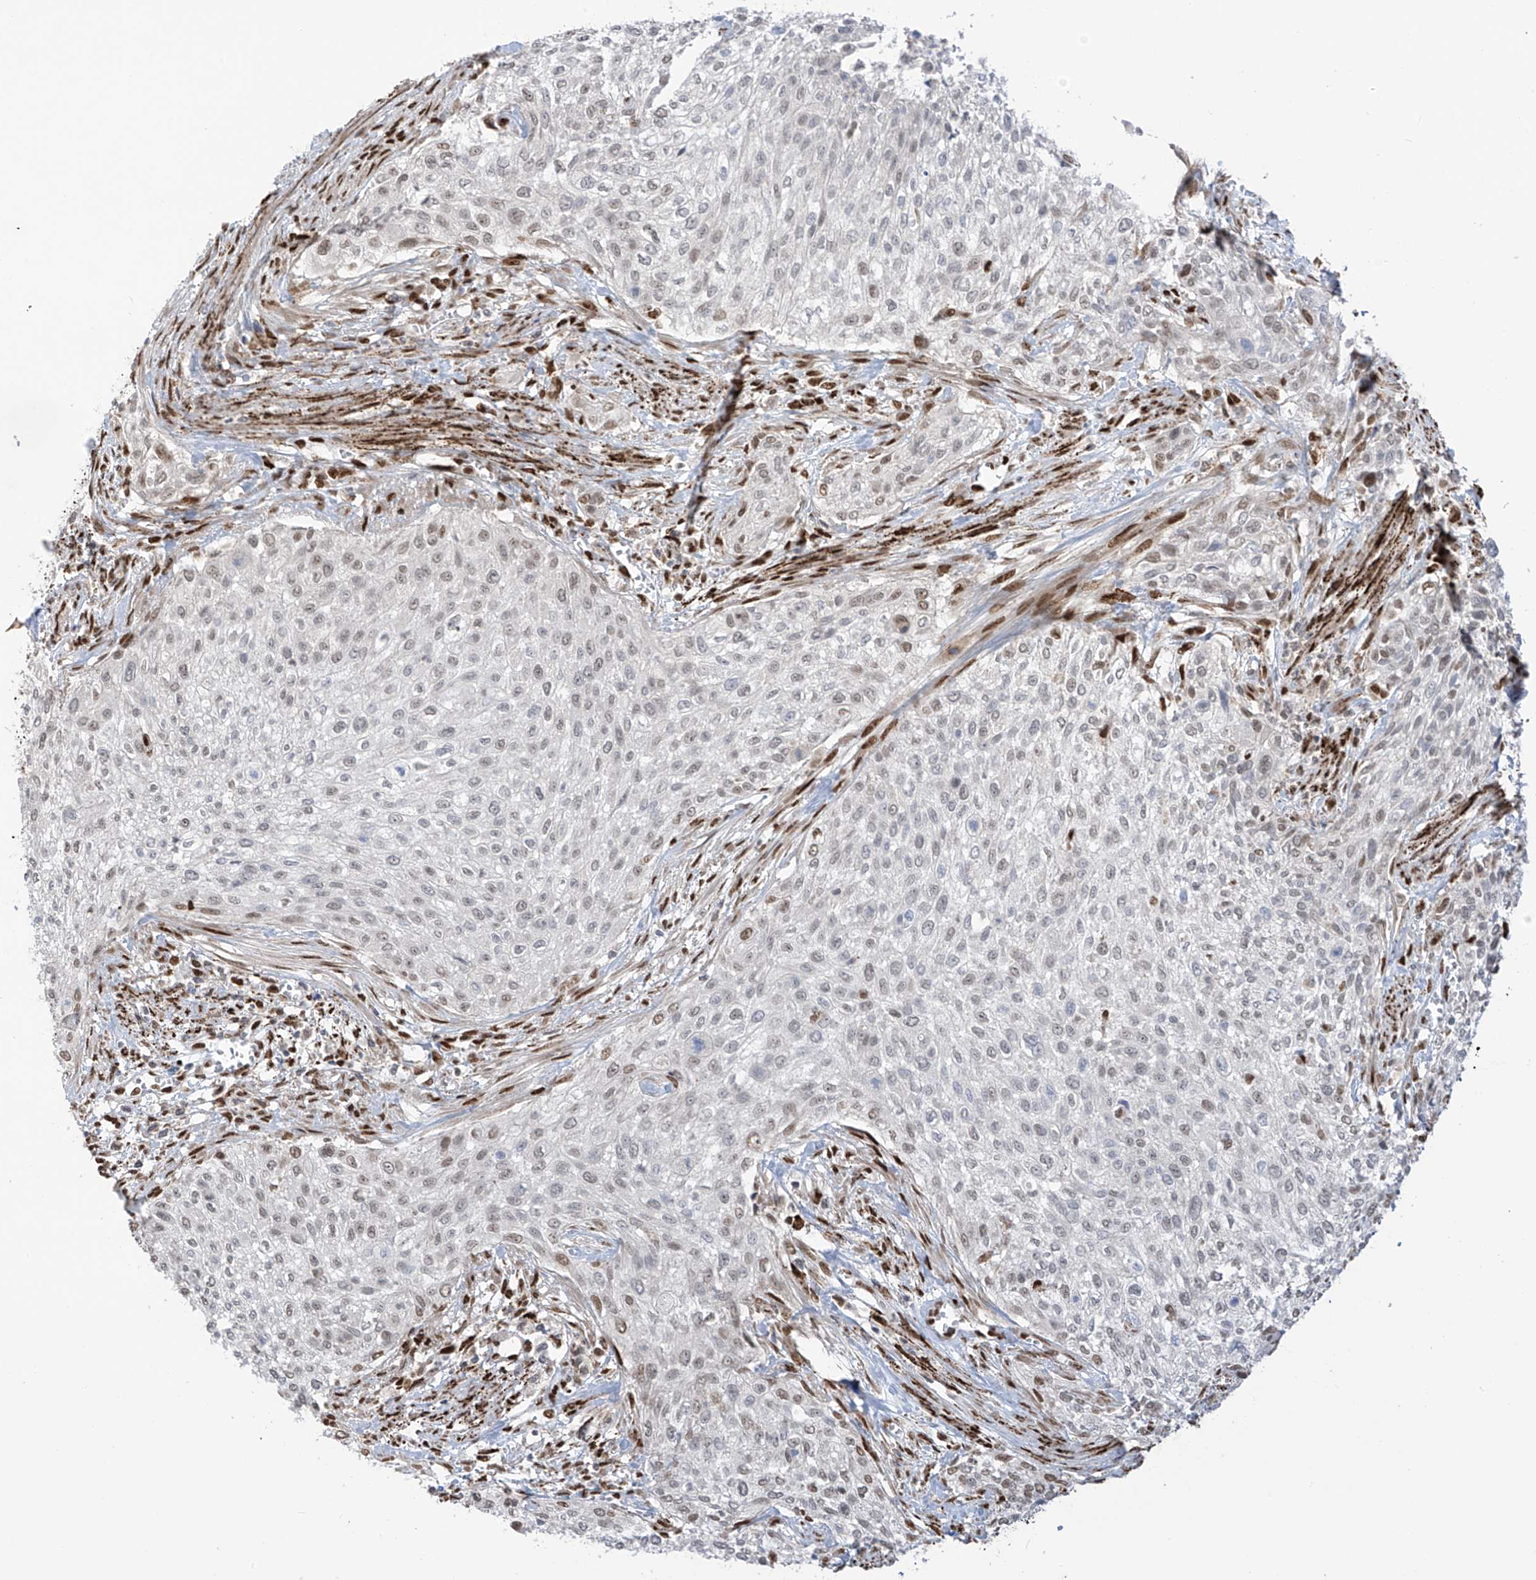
{"staining": {"intensity": "weak", "quantity": "<25%", "location": "nuclear"}, "tissue": "urothelial cancer", "cell_type": "Tumor cells", "image_type": "cancer", "snomed": [{"axis": "morphology", "description": "Urothelial carcinoma, High grade"}, {"axis": "topography", "description": "Urinary bladder"}], "caption": "IHC histopathology image of human urothelial carcinoma (high-grade) stained for a protein (brown), which exhibits no positivity in tumor cells.", "gene": "PM20D2", "patient": {"sex": "male", "age": 35}}